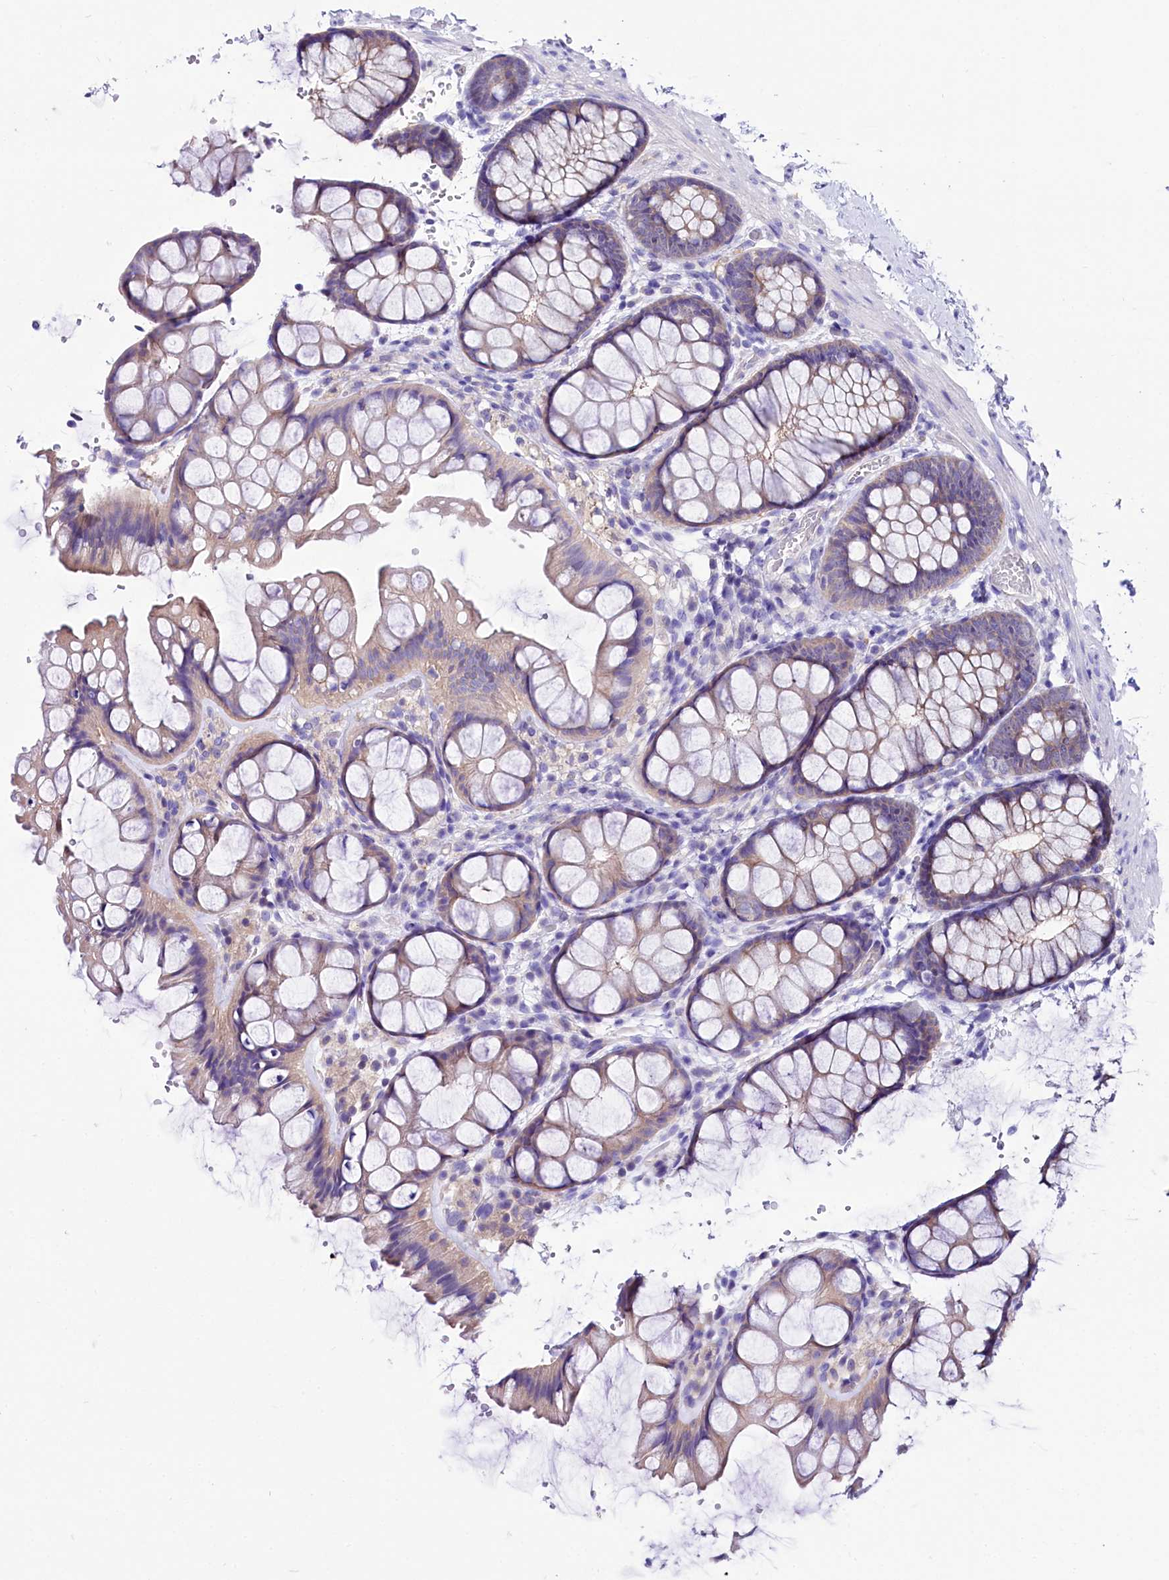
{"staining": {"intensity": "negative", "quantity": "none", "location": "none"}, "tissue": "colon", "cell_type": "Endothelial cells", "image_type": "normal", "snomed": [{"axis": "morphology", "description": "Normal tissue, NOS"}, {"axis": "topography", "description": "Colon"}], "caption": "The photomicrograph reveals no staining of endothelial cells in unremarkable colon. The staining was performed using DAB to visualize the protein expression in brown, while the nuclei were stained in blue with hematoxylin (Magnification: 20x).", "gene": "ABHD5", "patient": {"sex": "male", "age": 47}}